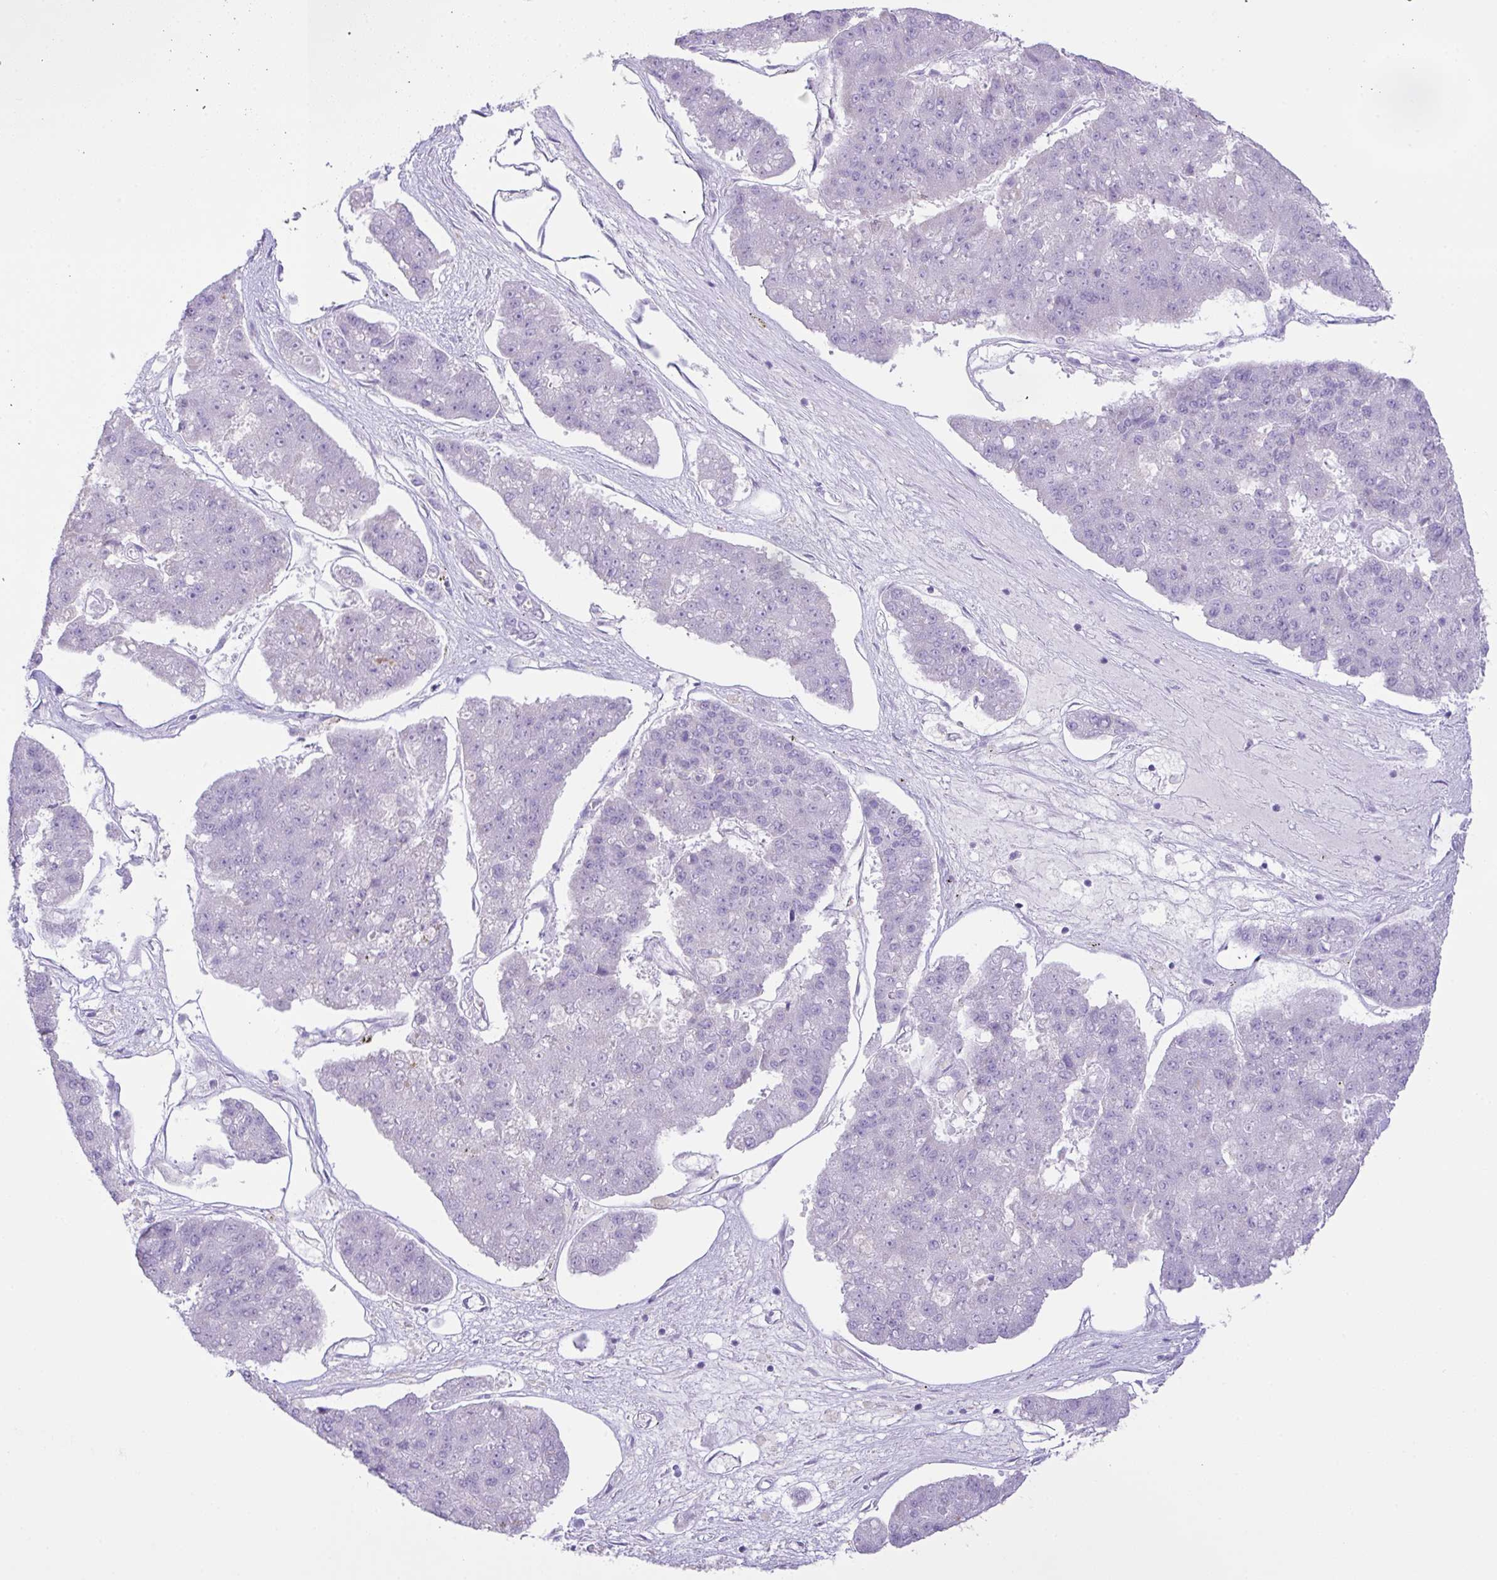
{"staining": {"intensity": "negative", "quantity": "none", "location": "none"}, "tissue": "pancreatic cancer", "cell_type": "Tumor cells", "image_type": "cancer", "snomed": [{"axis": "morphology", "description": "Adenocarcinoma, NOS"}, {"axis": "topography", "description": "Pancreas"}], "caption": "High magnification brightfield microscopy of pancreatic cancer stained with DAB (3,3'-diaminobenzidine) (brown) and counterstained with hematoxylin (blue): tumor cells show no significant positivity.", "gene": "CST11", "patient": {"sex": "male", "age": 50}}